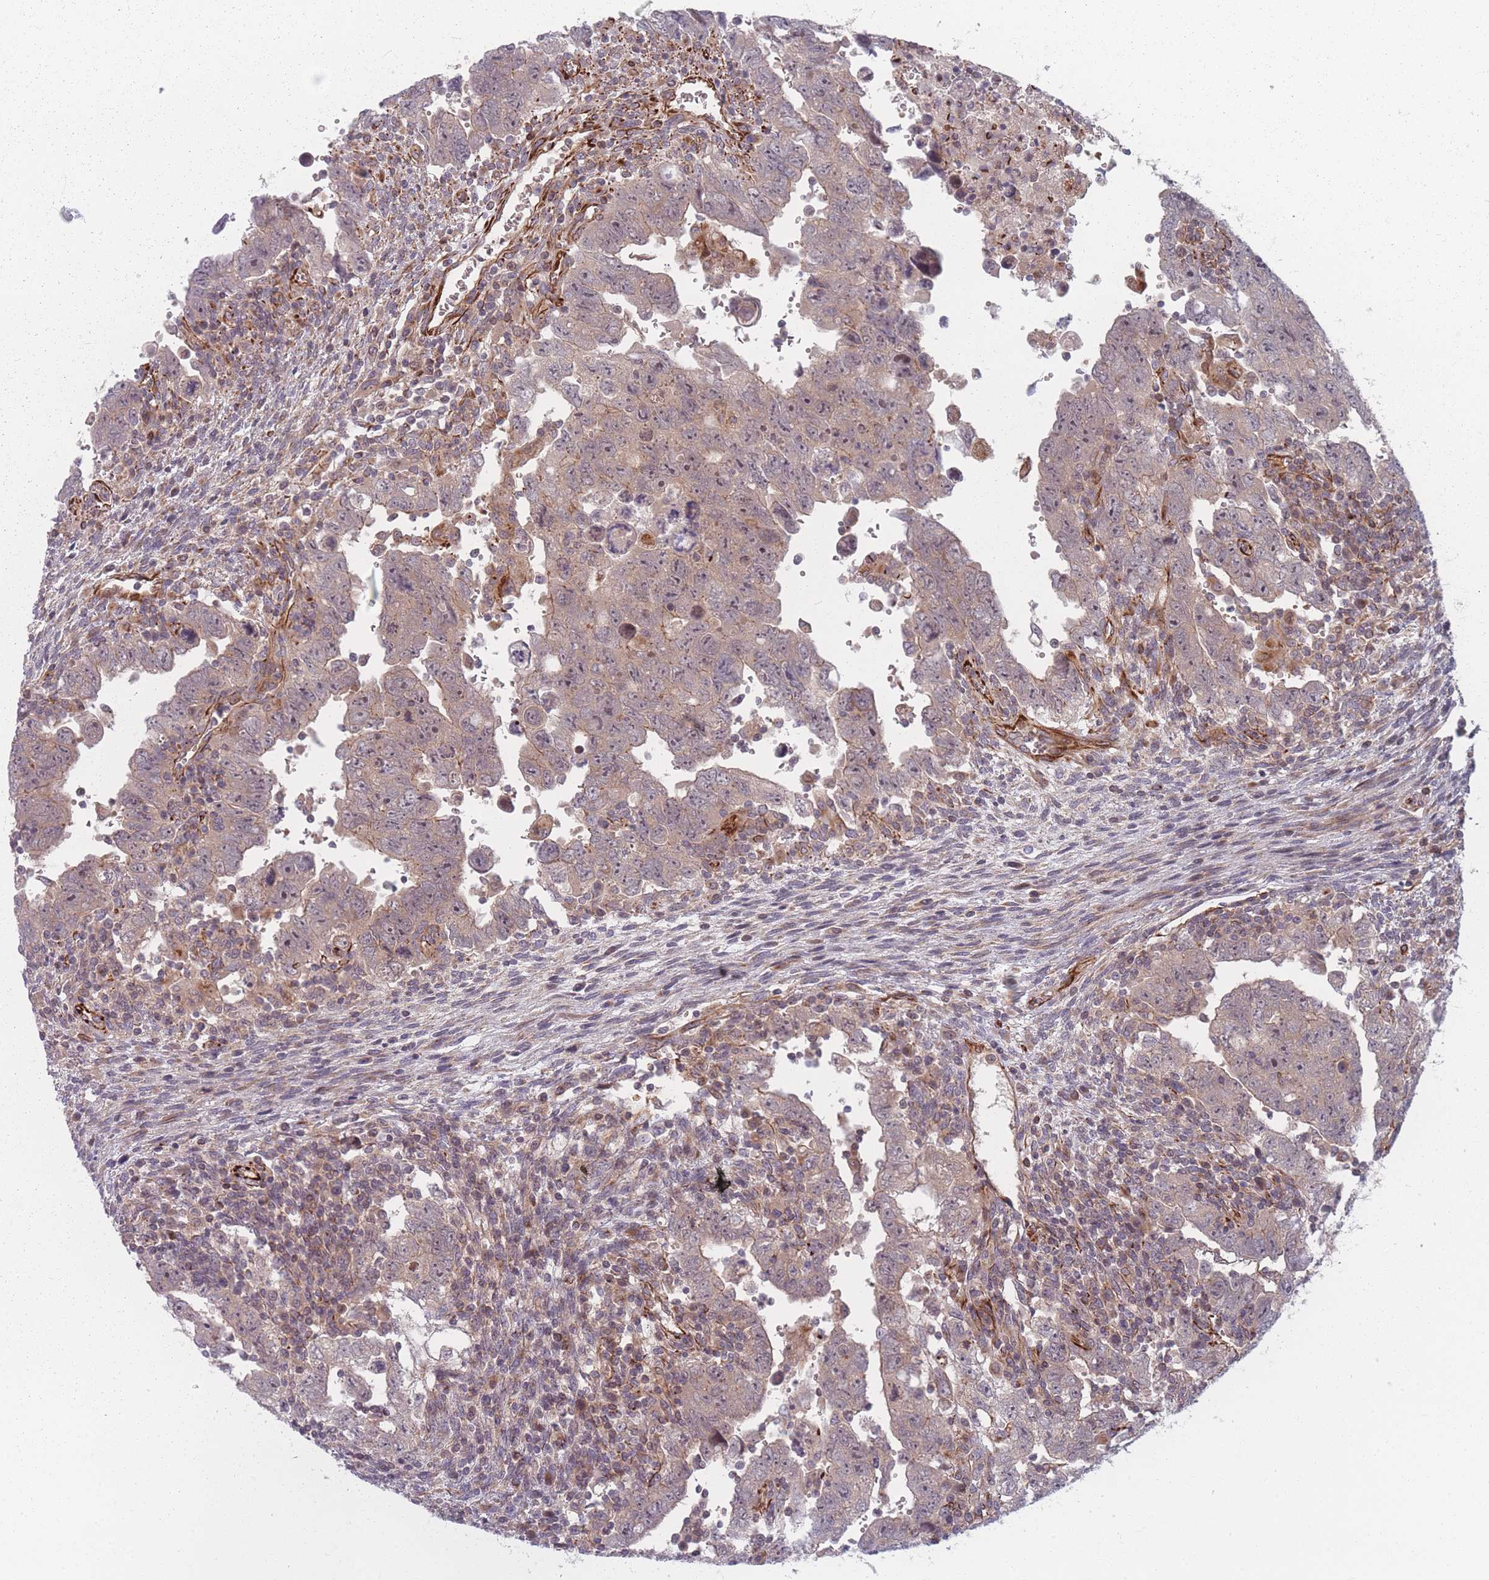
{"staining": {"intensity": "weak", "quantity": "<25%", "location": "cytoplasmic/membranous"}, "tissue": "testis cancer", "cell_type": "Tumor cells", "image_type": "cancer", "snomed": [{"axis": "morphology", "description": "Carcinoma, Embryonal, NOS"}, {"axis": "topography", "description": "Testis"}], "caption": "Immunohistochemical staining of human testis cancer exhibits no significant expression in tumor cells. Brightfield microscopy of immunohistochemistry stained with DAB (3,3'-diaminobenzidine) (brown) and hematoxylin (blue), captured at high magnification.", "gene": "EEF1AKMT2", "patient": {"sex": "male", "age": 28}}